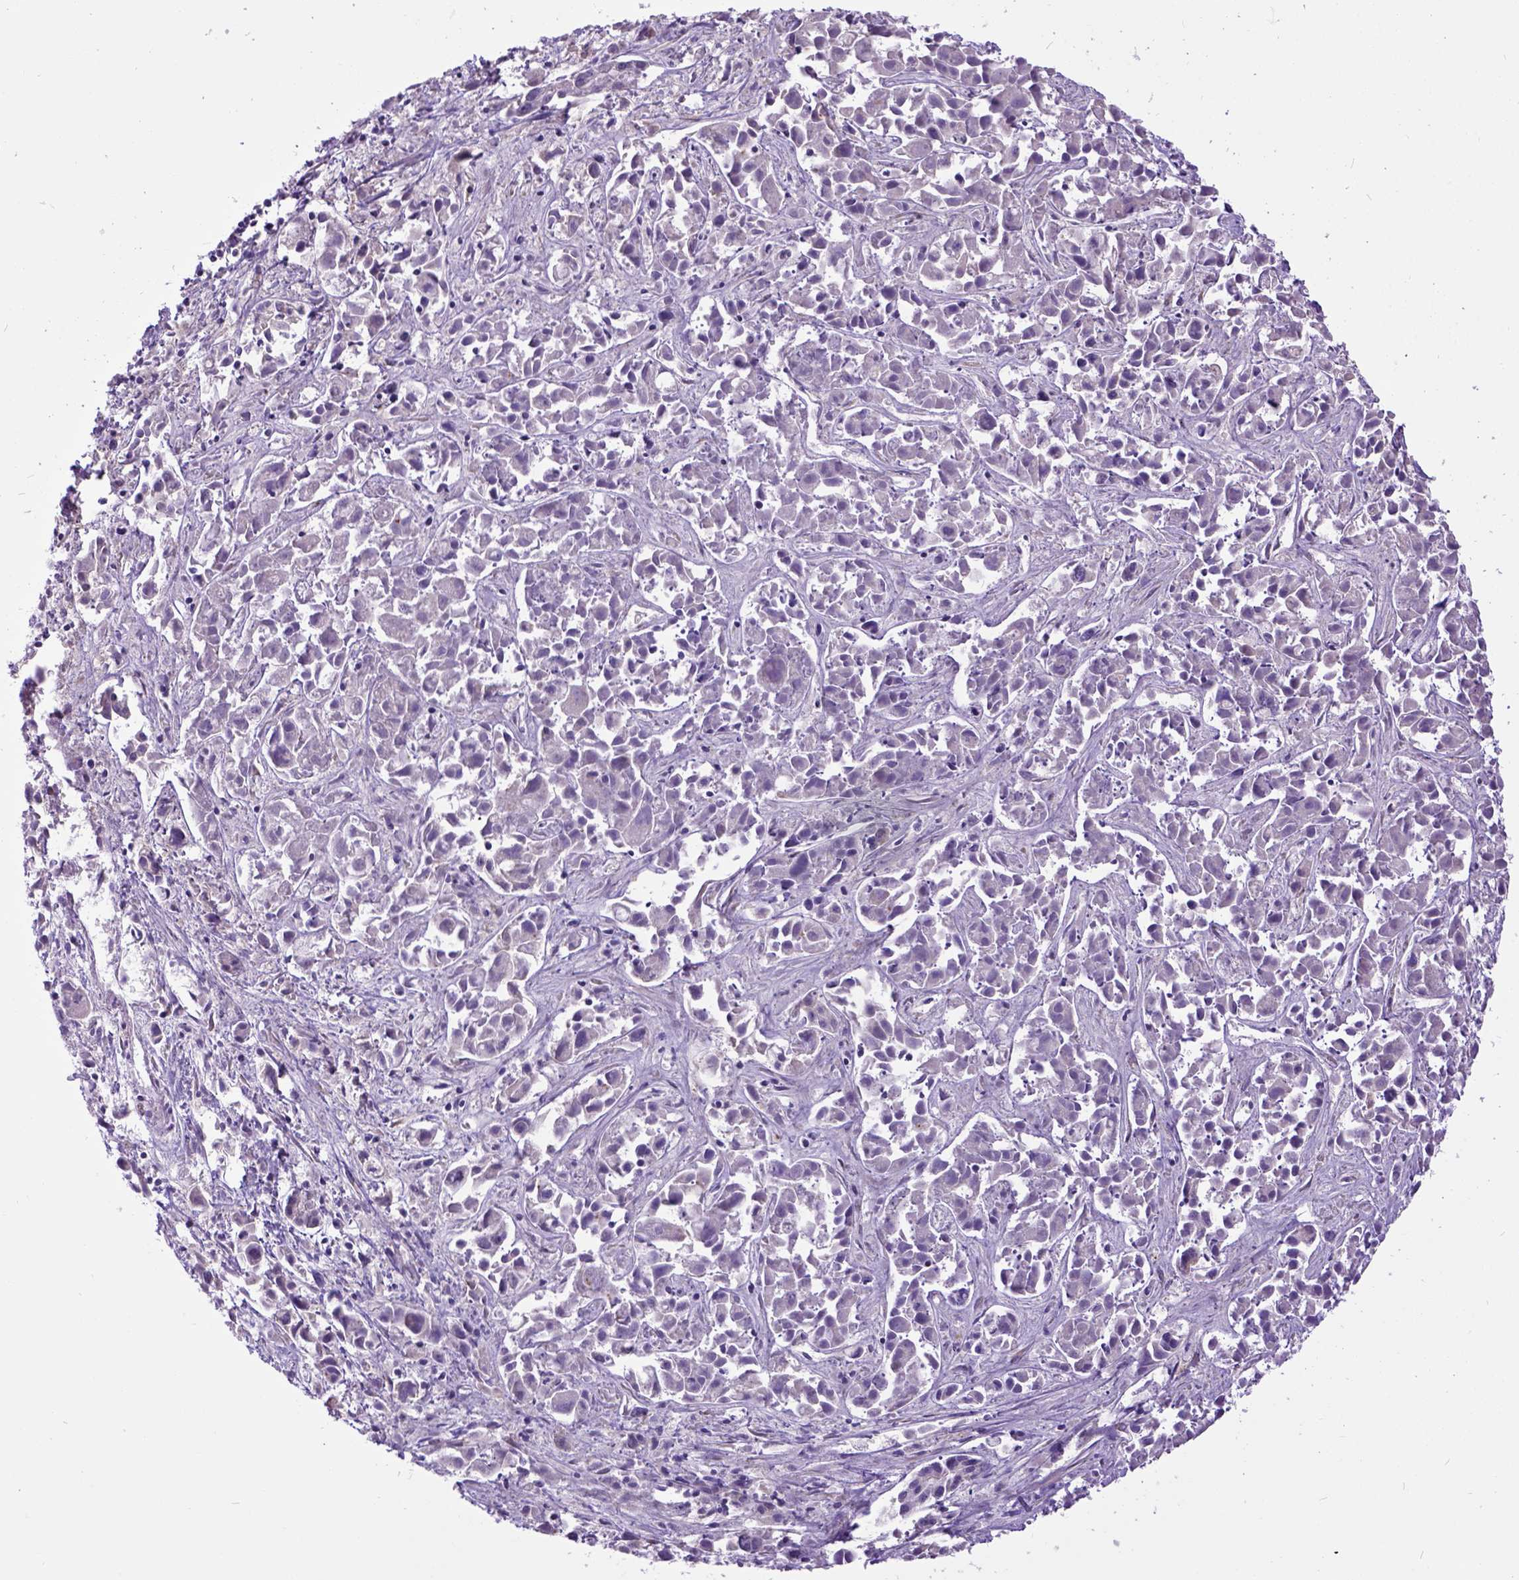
{"staining": {"intensity": "negative", "quantity": "none", "location": "none"}, "tissue": "liver cancer", "cell_type": "Tumor cells", "image_type": "cancer", "snomed": [{"axis": "morphology", "description": "Cholangiocarcinoma"}, {"axis": "topography", "description": "Liver"}], "caption": "This micrograph is of liver cholangiocarcinoma stained with immunohistochemistry to label a protein in brown with the nuclei are counter-stained blue. There is no staining in tumor cells.", "gene": "NEK5", "patient": {"sex": "female", "age": 81}}